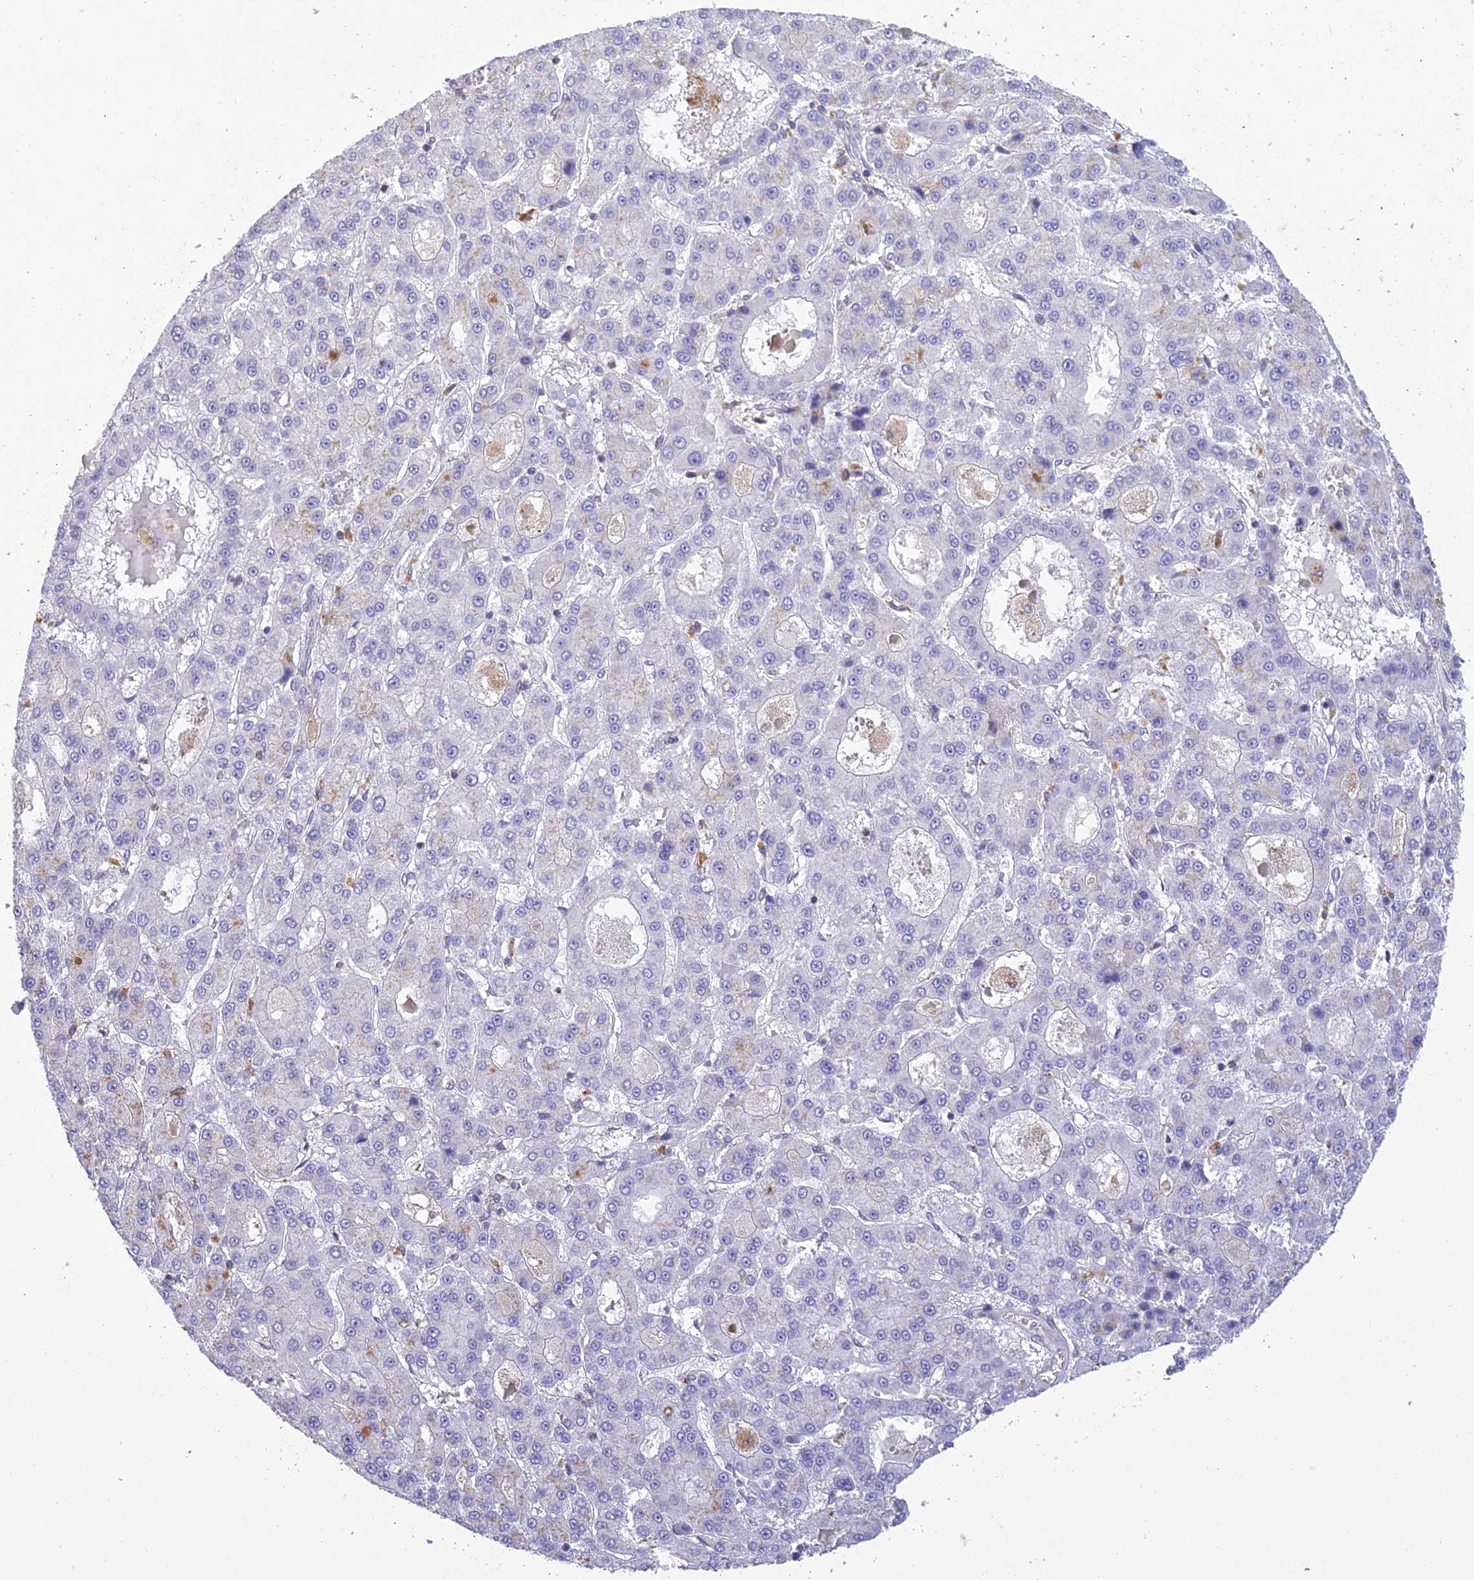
{"staining": {"intensity": "negative", "quantity": "none", "location": "none"}, "tissue": "liver cancer", "cell_type": "Tumor cells", "image_type": "cancer", "snomed": [{"axis": "morphology", "description": "Carcinoma, Hepatocellular, NOS"}, {"axis": "topography", "description": "Liver"}], "caption": "The immunohistochemistry (IHC) image has no significant staining in tumor cells of liver hepatocellular carcinoma tissue.", "gene": "BMT2", "patient": {"sex": "male", "age": 70}}